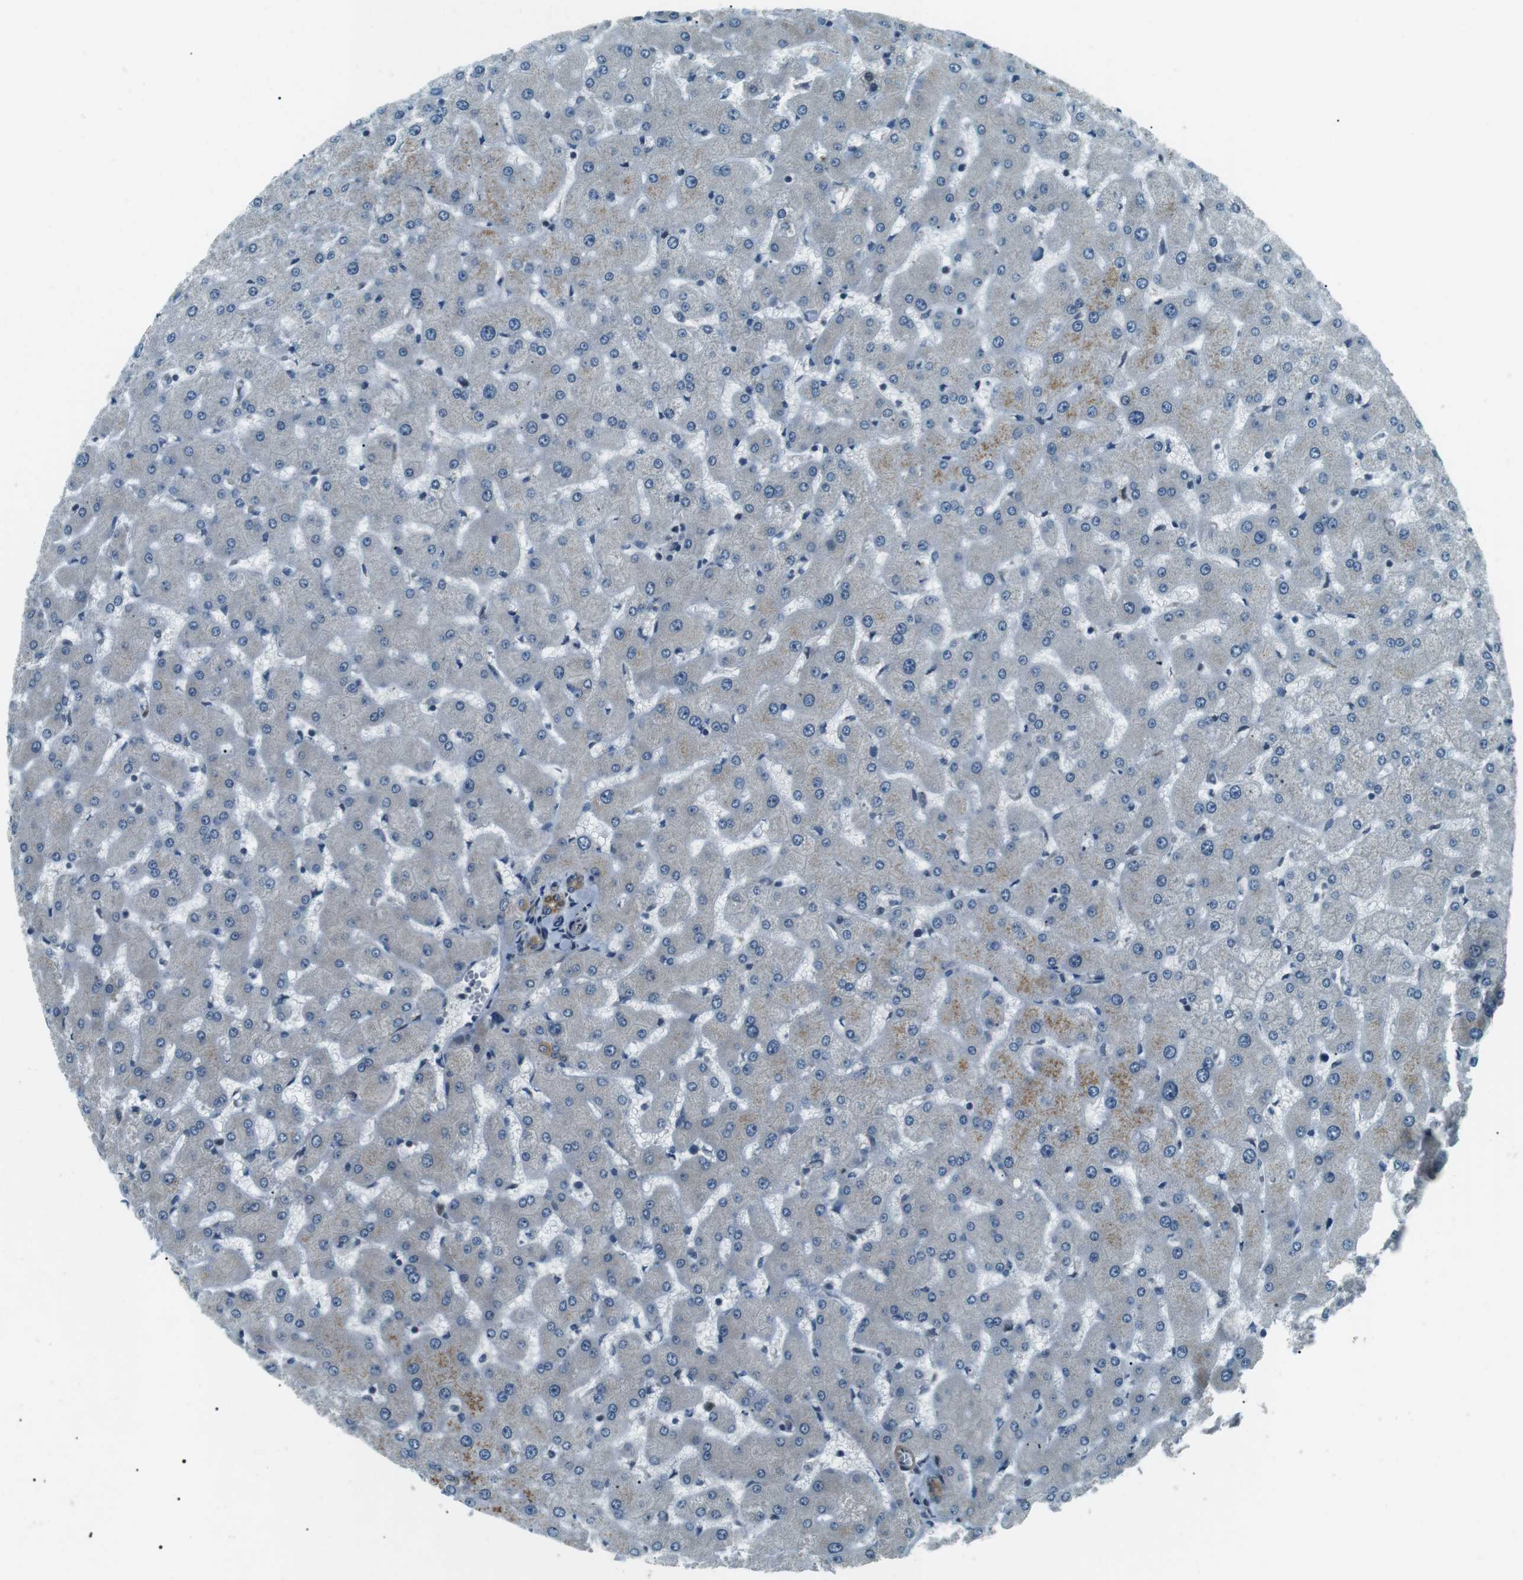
{"staining": {"intensity": "moderate", "quantity": ">75%", "location": "cytoplasmic/membranous"}, "tissue": "liver", "cell_type": "Cholangiocytes", "image_type": "normal", "snomed": [{"axis": "morphology", "description": "Normal tissue, NOS"}, {"axis": "topography", "description": "Liver"}], "caption": "Protein expression analysis of benign liver reveals moderate cytoplasmic/membranous expression in approximately >75% of cholangiocytes.", "gene": "TMEM74", "patient": {"sex": "female", "age": 63}}